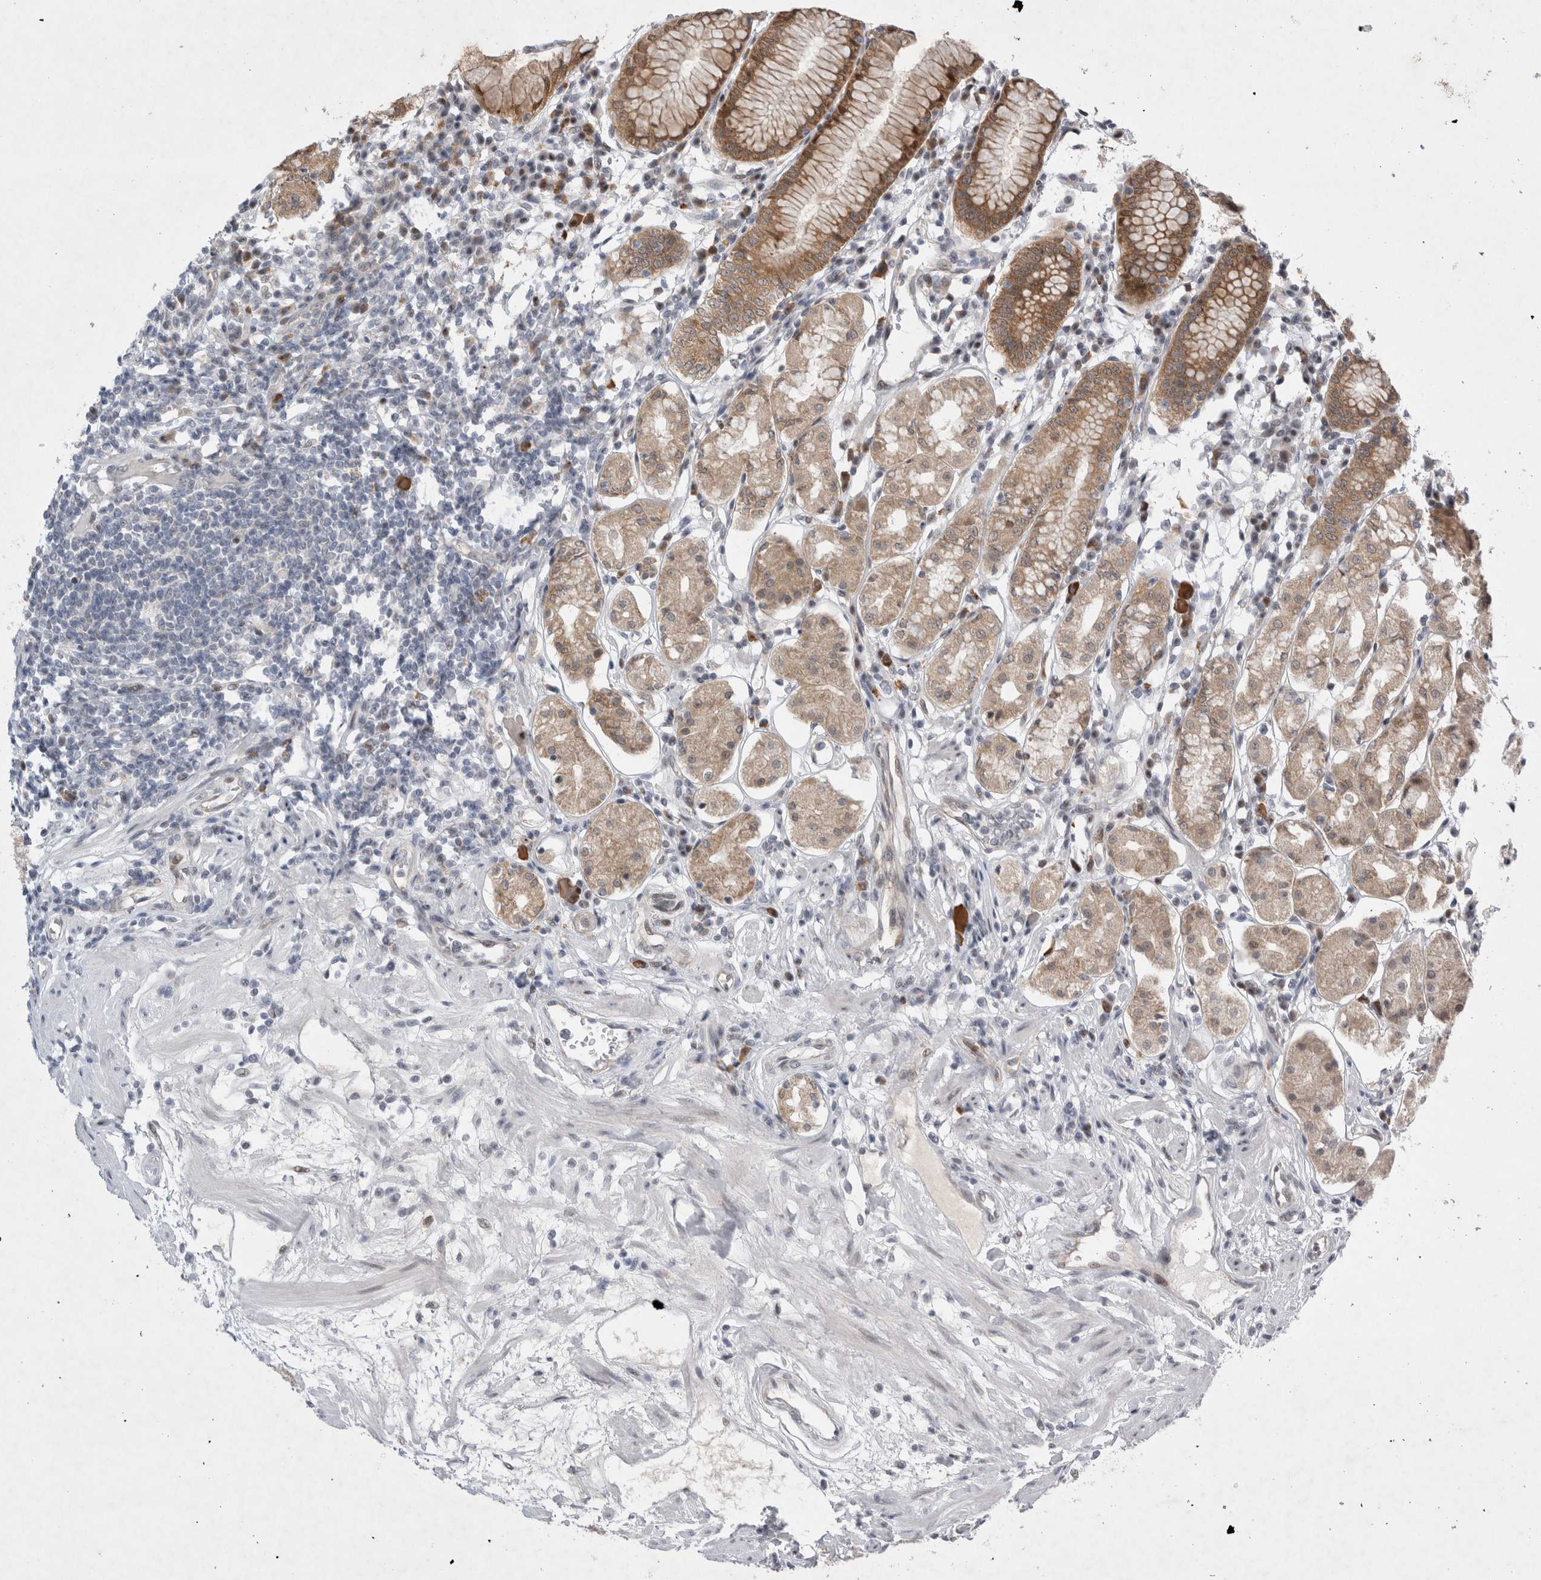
{"staining": {"intensity": "moderate", "quantity": "25%-75%", "location": "cytoplasmic/membranous"}, "tissue": "stomach", "cell_type": "Glandular cells", "image_type": "normal", "snomed": [{"axis": "morphology", "description": "Normal tissue, NOS"}, {"axis": "topography", "description": "Stomach"}, {"axis": "topography", "description": "Stomach, lower"}], "caption": "IHC staining of normal stomach, which demonstrates medium levels of moderate cytoplasmic/membranous staining in about 25%-75% of glandular cells indicating moderate cytoplasmic/membranous protein staining. The staining was performed using DAB (brown) for protein detection and nuclei were counterstained in hematoxylin (blue).", "gene": "WIPF2", "patient": {"sex": "female", "age": 56}}